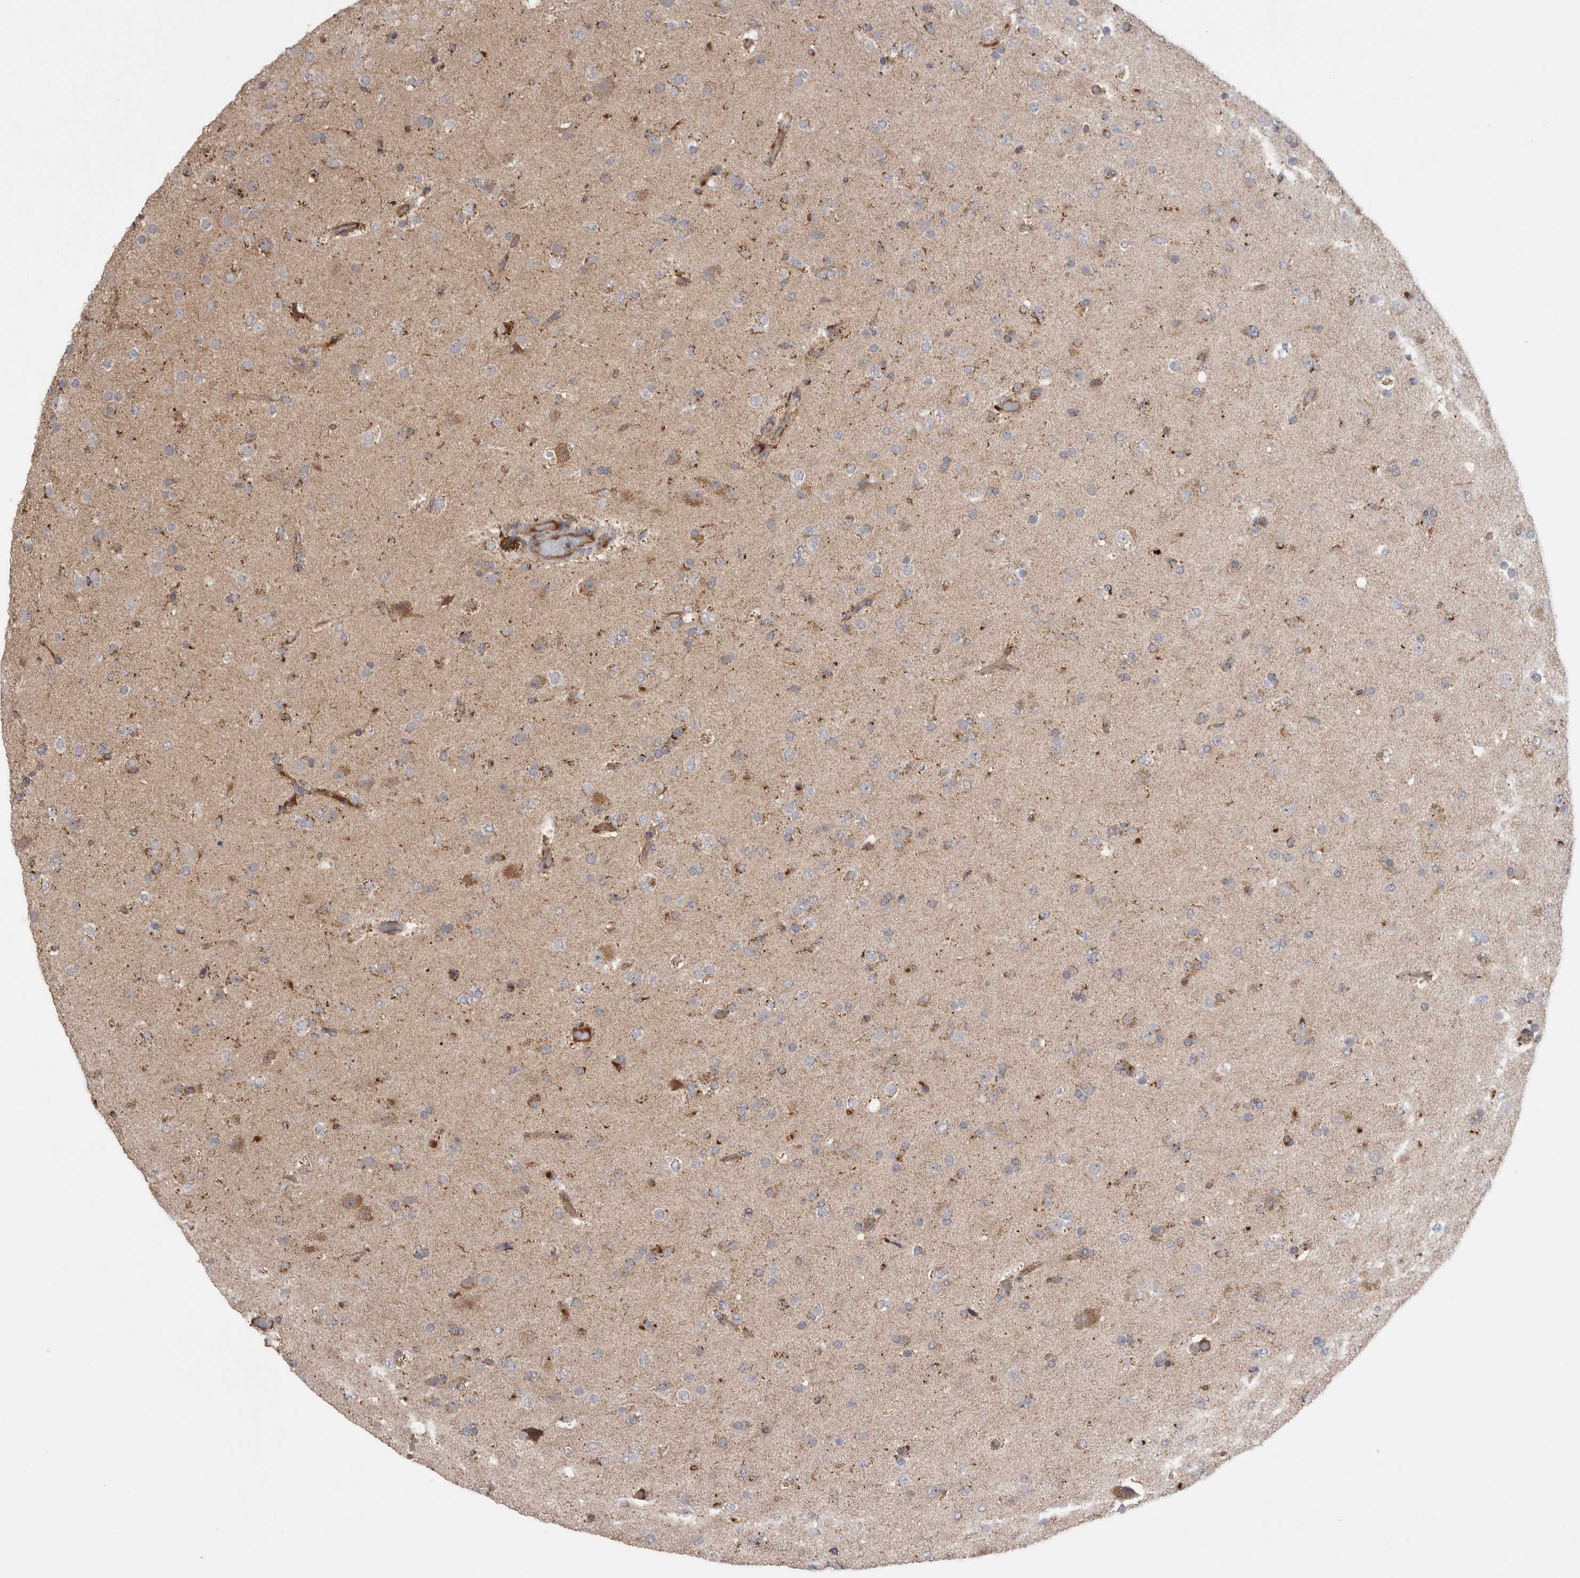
{"staining": {"intensity": "moderate", "quantity": "<25%", "location": "cytoplasmic/membranous"}, "tissue": "glioma", "cell_type": "Tumor cells", "image_type": "cancer", "snomed": [{"axis": "morphology", "description": "Glioma, malignant, Low grade"}, {"axis": "topography", "description": "Brain"}], "caption": "Immunohistochemistry (DAB (3,3'-diaminobenzidine)) staining of malignant low-grade glioma displays moderate cytoplasmic/membranous protein staining in about <25% of tumor cells.", "gene": "DARS2", "patient": {"sex": "male", "age": 65}}